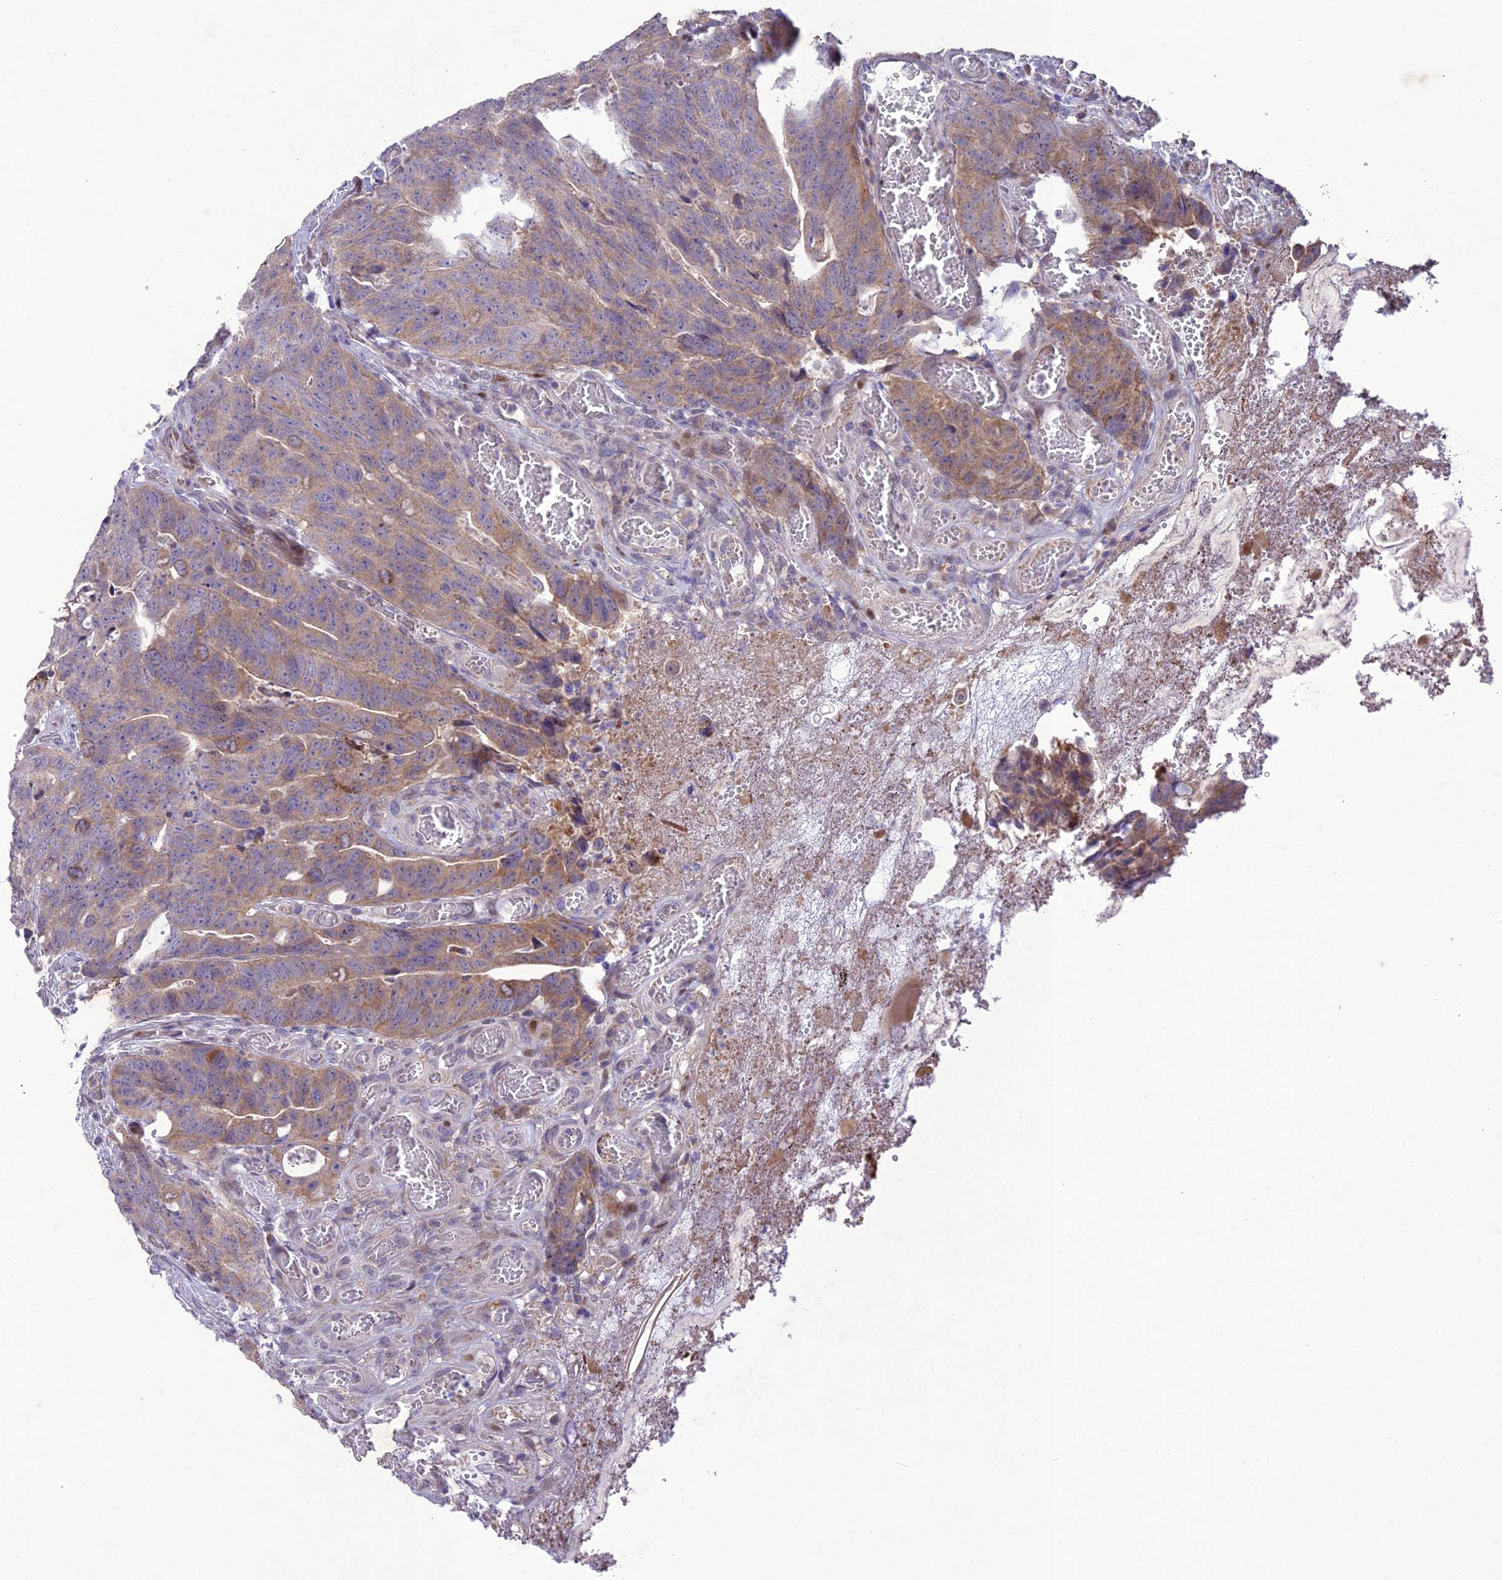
{"staining": {"intensity": "moderate", "quantity": "25%-75%", "location": "cytoplasmic/membranous"}, "tissue": "colorectal cancer", "cell_type": "Tumor cells", "image_type": "cancer", "snomed": [{"axis": "morphology", "description": "Adenocarcinoma, NOS"}, {"axis": "topography", "description": "Colon"}], "caption": "This photomicrograph reveals immunohistochemistry staining of human colorectal cancer, with medium moderate cytoplasmic/membranous staining in about 25%-75% of tumor cells.", "gene": "ANKRD52", "patient": {"sex": "female", "age": 82}}